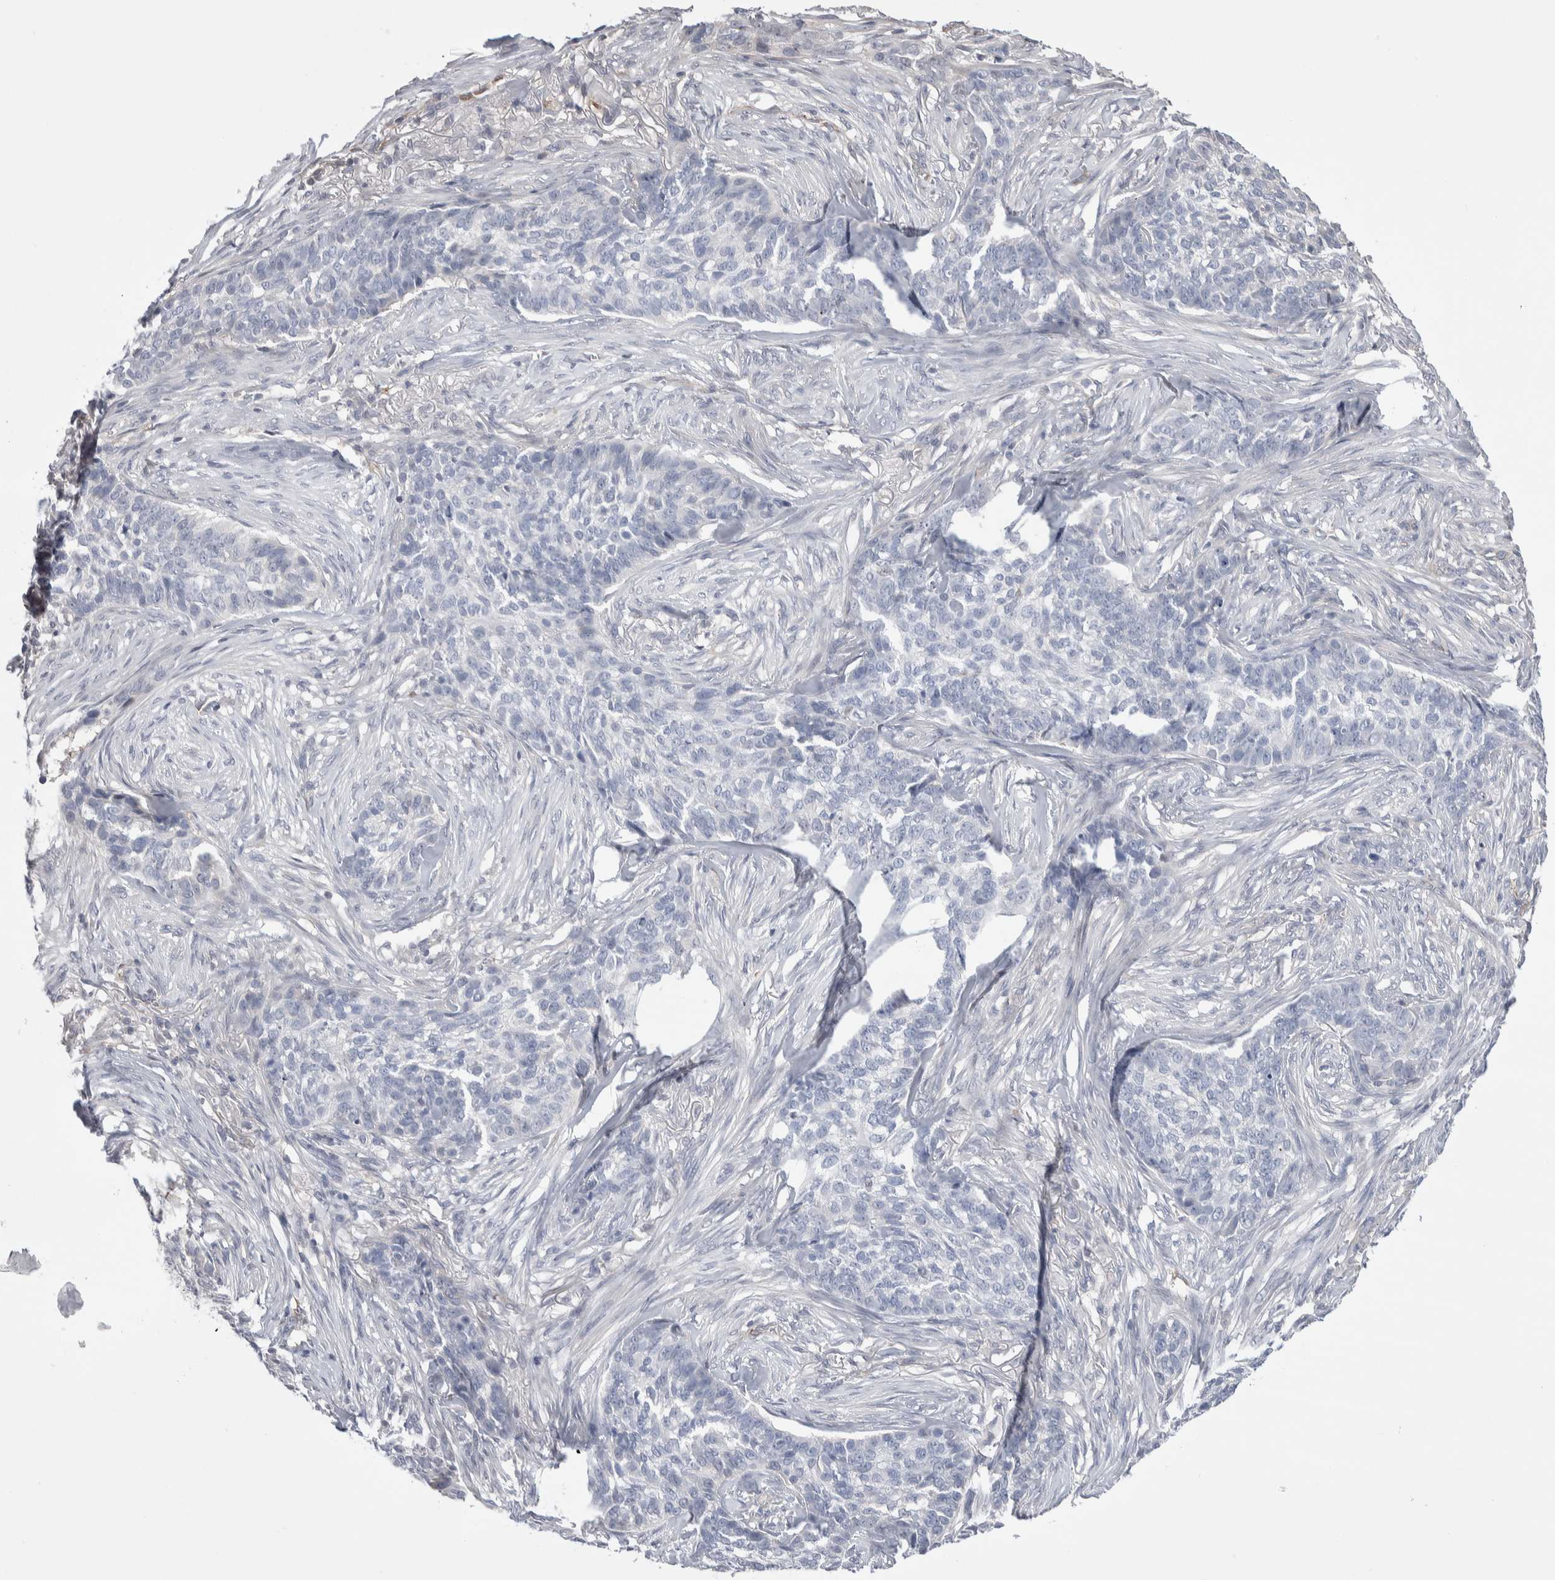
{"staining": {"intensity": "negative", "quantity": "none", "location": "none"}, "tissue": "skin cancer", "cell_type": "Tumor cells", "image_type": "cancer", "snomed": [{"axis": "morphology", "description": "Basal cell carcinoma"}, {"axis": "topography", "description": "Skin"}], "caption": "The micrograph demonstrates no significant expression in tumor cells of skin basal cell carcinoma.", "gene": "ZBTB49", "patient": {"sex": "male", "age": 85}}